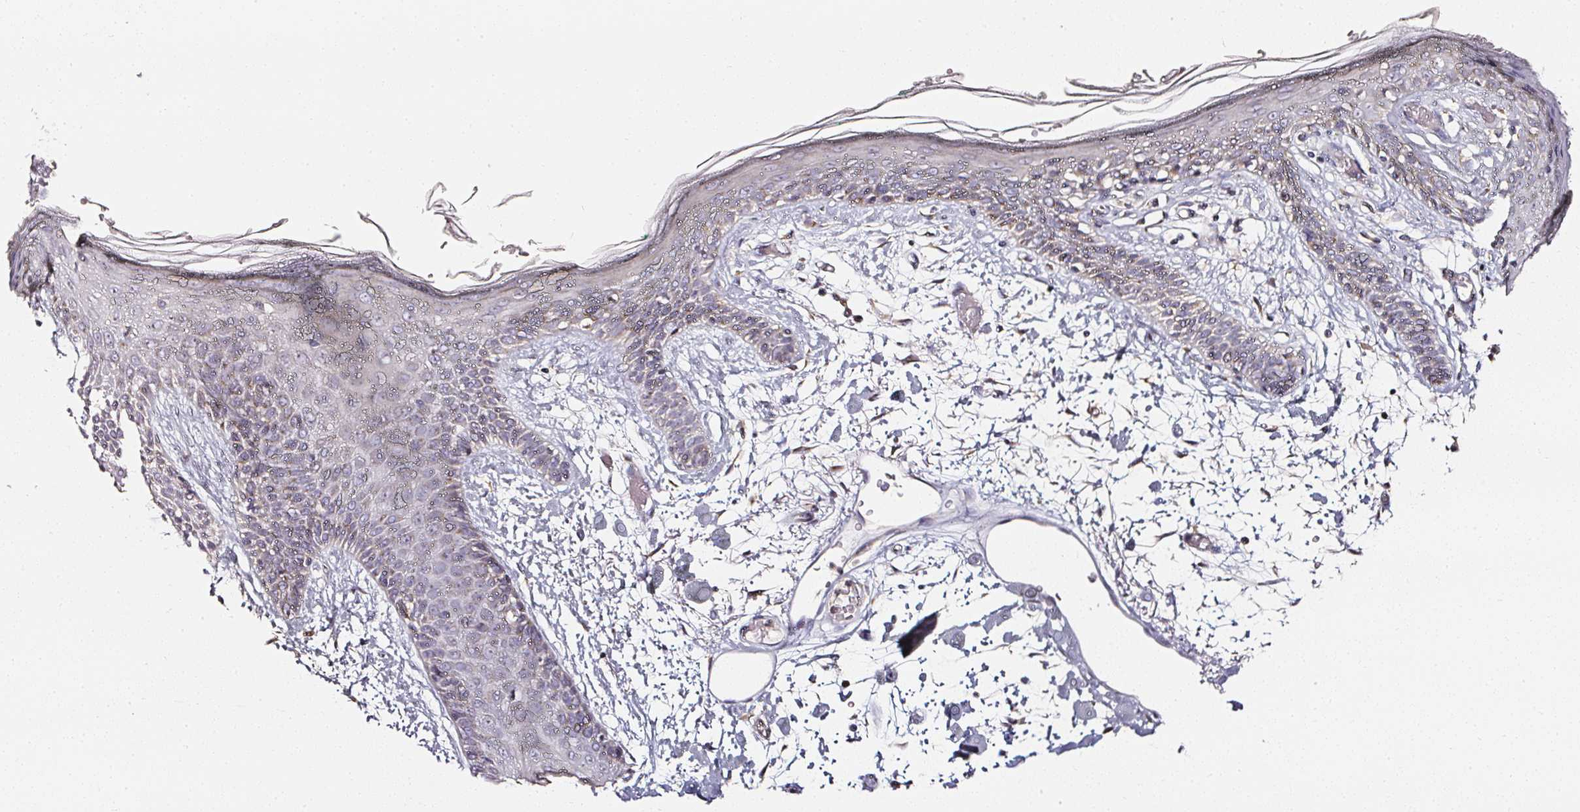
{"staining": {"intensity": "negative", "quantity": "none", "location": "none"}, "tissue": "skin", "cell_type": "Fibroblasts", "image_type": "normal", "snomed": [{"axis": "morphology", "description": "Normal tissue, NOS"}, {"axis": "topography", "description": "Skin"}], "caption": "This micrograph is of benign skin stained with IHC to label a protein in brown with the nuclei are counter-stained blue. There is no staining in fibroblasts.", "gene": "NTRK1", "patient": {"sex": "male", "age": 79}}